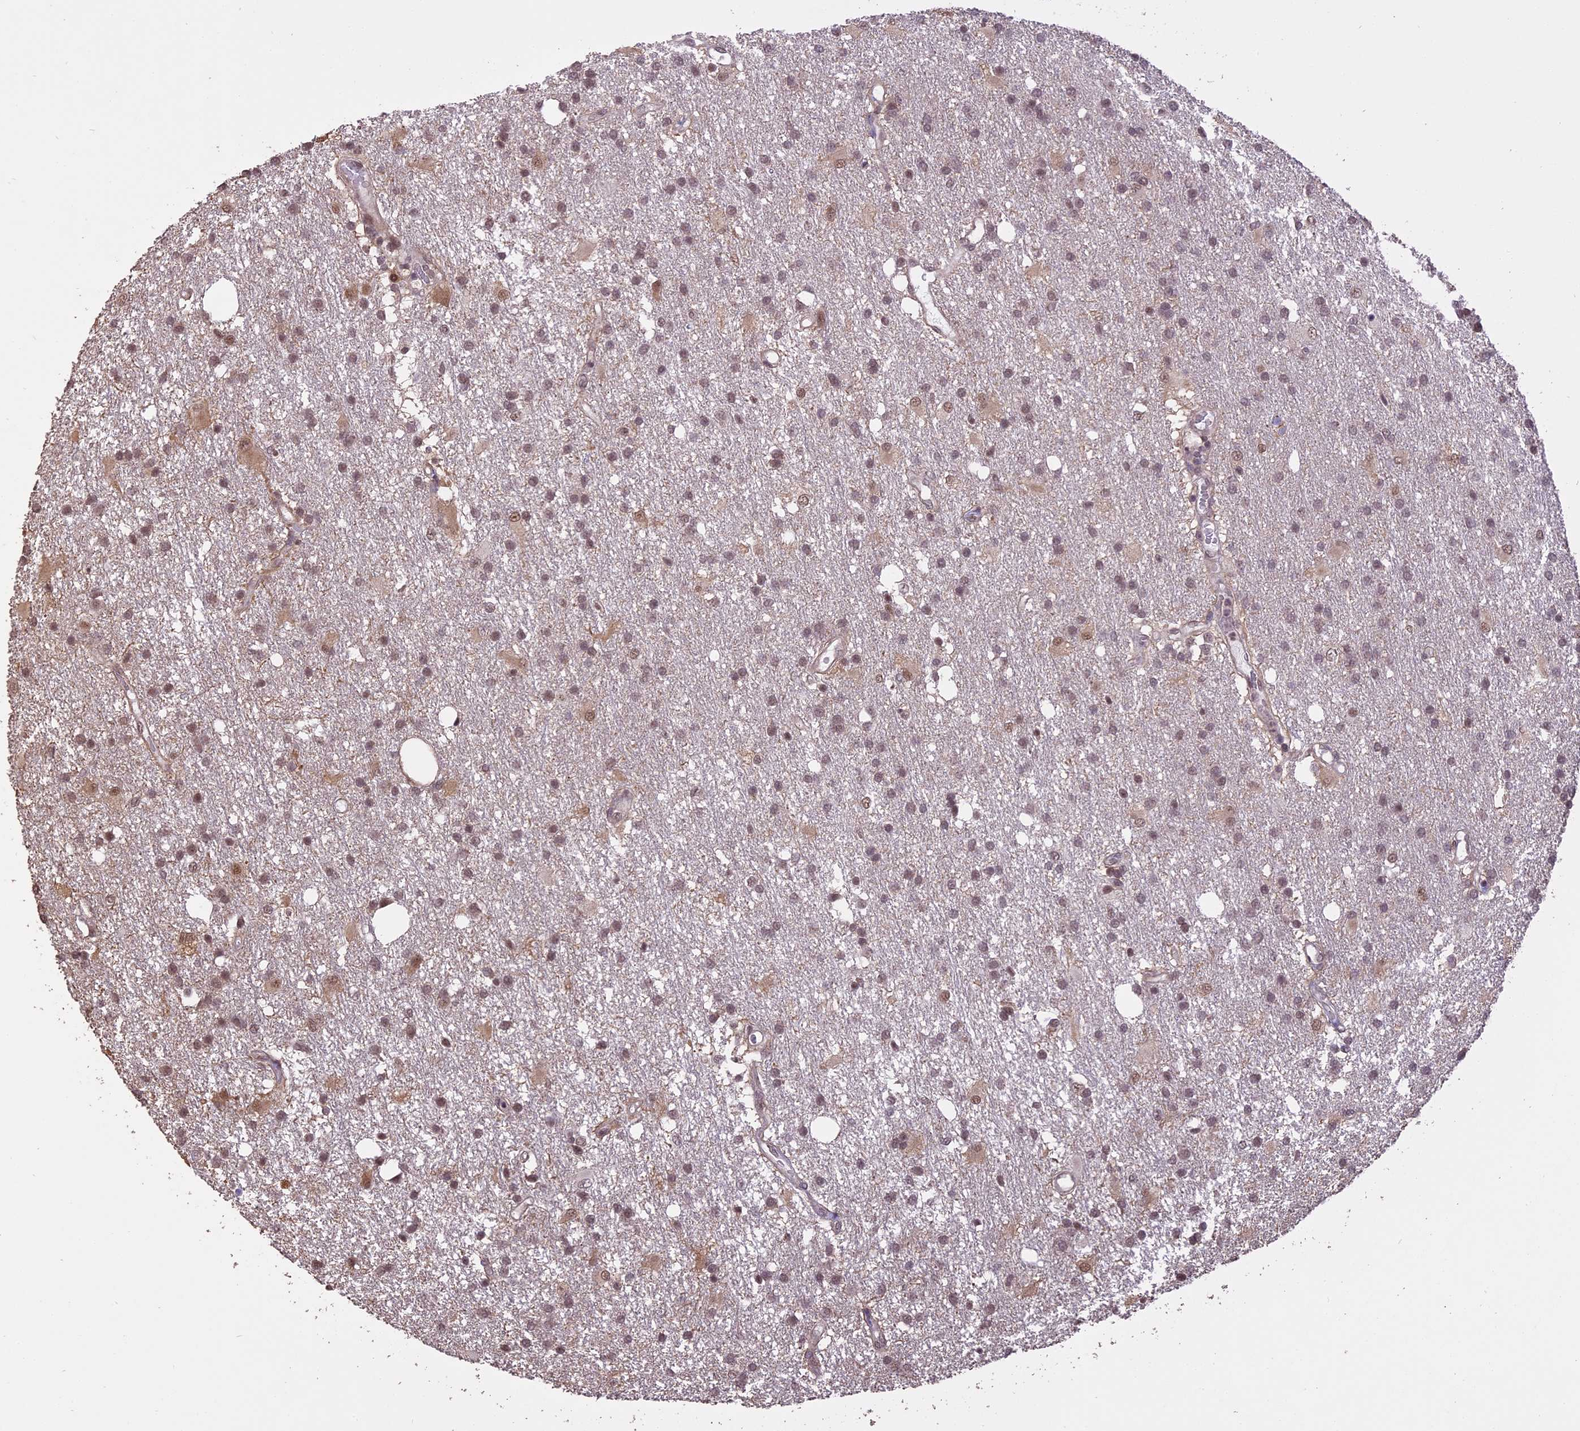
{"staining": {"intensity": "moderate", "quantity": "<25%", "location": "nuclear"}, "tissue": "glioma", "cell_type": "Tumor cells", "image_type": "cancer", "snomed": [{"axis": "morphology", "description": "Glioma, malignant, High grade"}, {"axis": "topography", "description": "Brain"}], "caption": "IHC micrograph of neoplastic tissue: human malignant glioma (high-grade) stained using immunohistochemistry demonstrates low levels of moderate protein expression localized specifically in the nuclear of tumor cells, appearing as a nuclear brown color.", "gene": "TIGD7", "patient": {"sex": "male", "age": 77}}